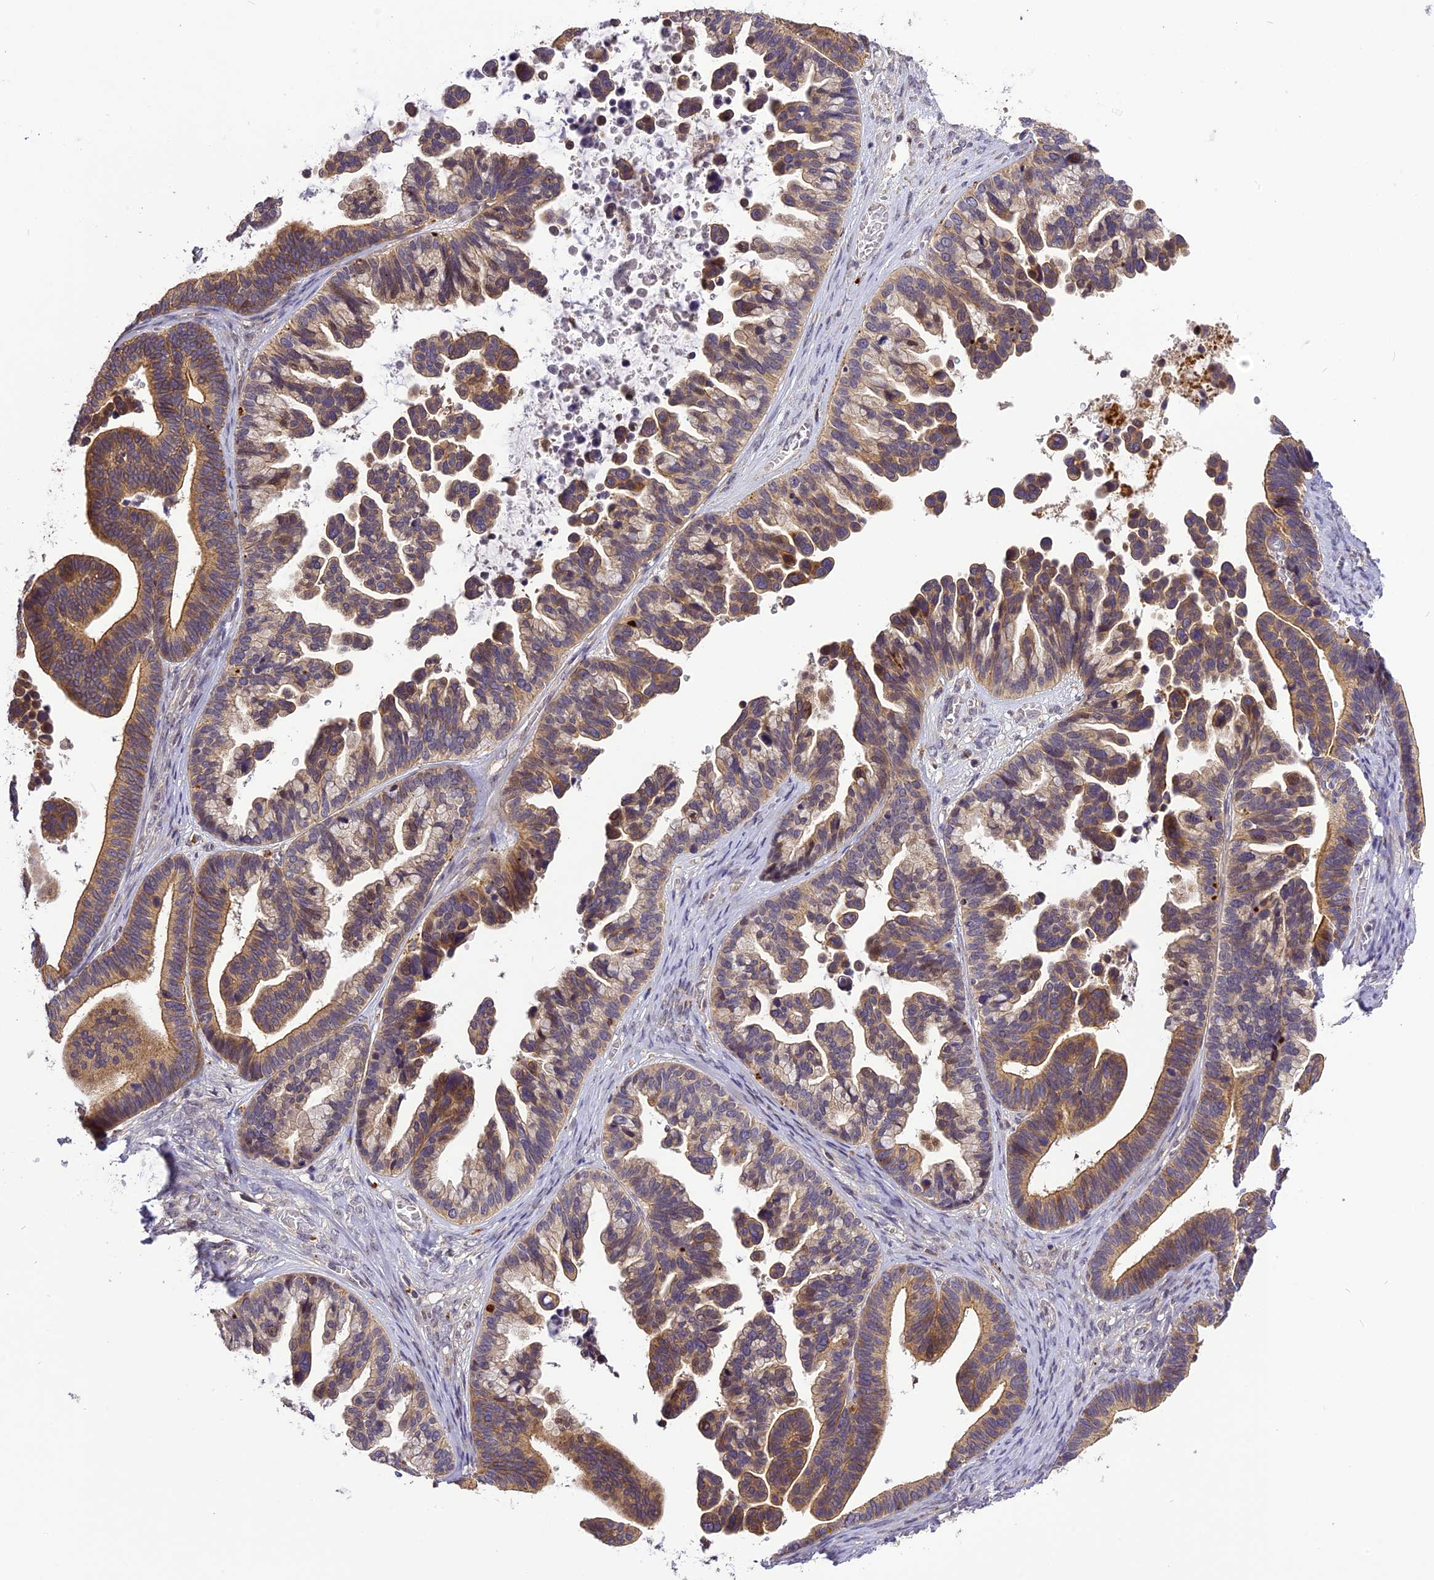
{"staining": {"intensity": "moderate", "quantity": ">75%", "location": "cytoplasmic/membranous"}, "tissue": "ovarian cancer", "cell_type": "Tumor cells", "image_type": "cancer", "snomed": [{"axis": "morphology", "description": "Cystadenocarcinoma, serous, NOS"}, {"axis": "topography", "description": "Ovary"}], "caption": "Protein staining of ovarian serous cystadenocarcinoma tissue reveals moderate cytoplasmic/membranous positivity in approximately >75% of tumor cells. The staining is performed using DAB brown chromogen to label protein expression. The nuclei are counter-stained blue using hematoxylin.", "gene": "FNIP2", "patient": {"sex": "female", "age": 56}}